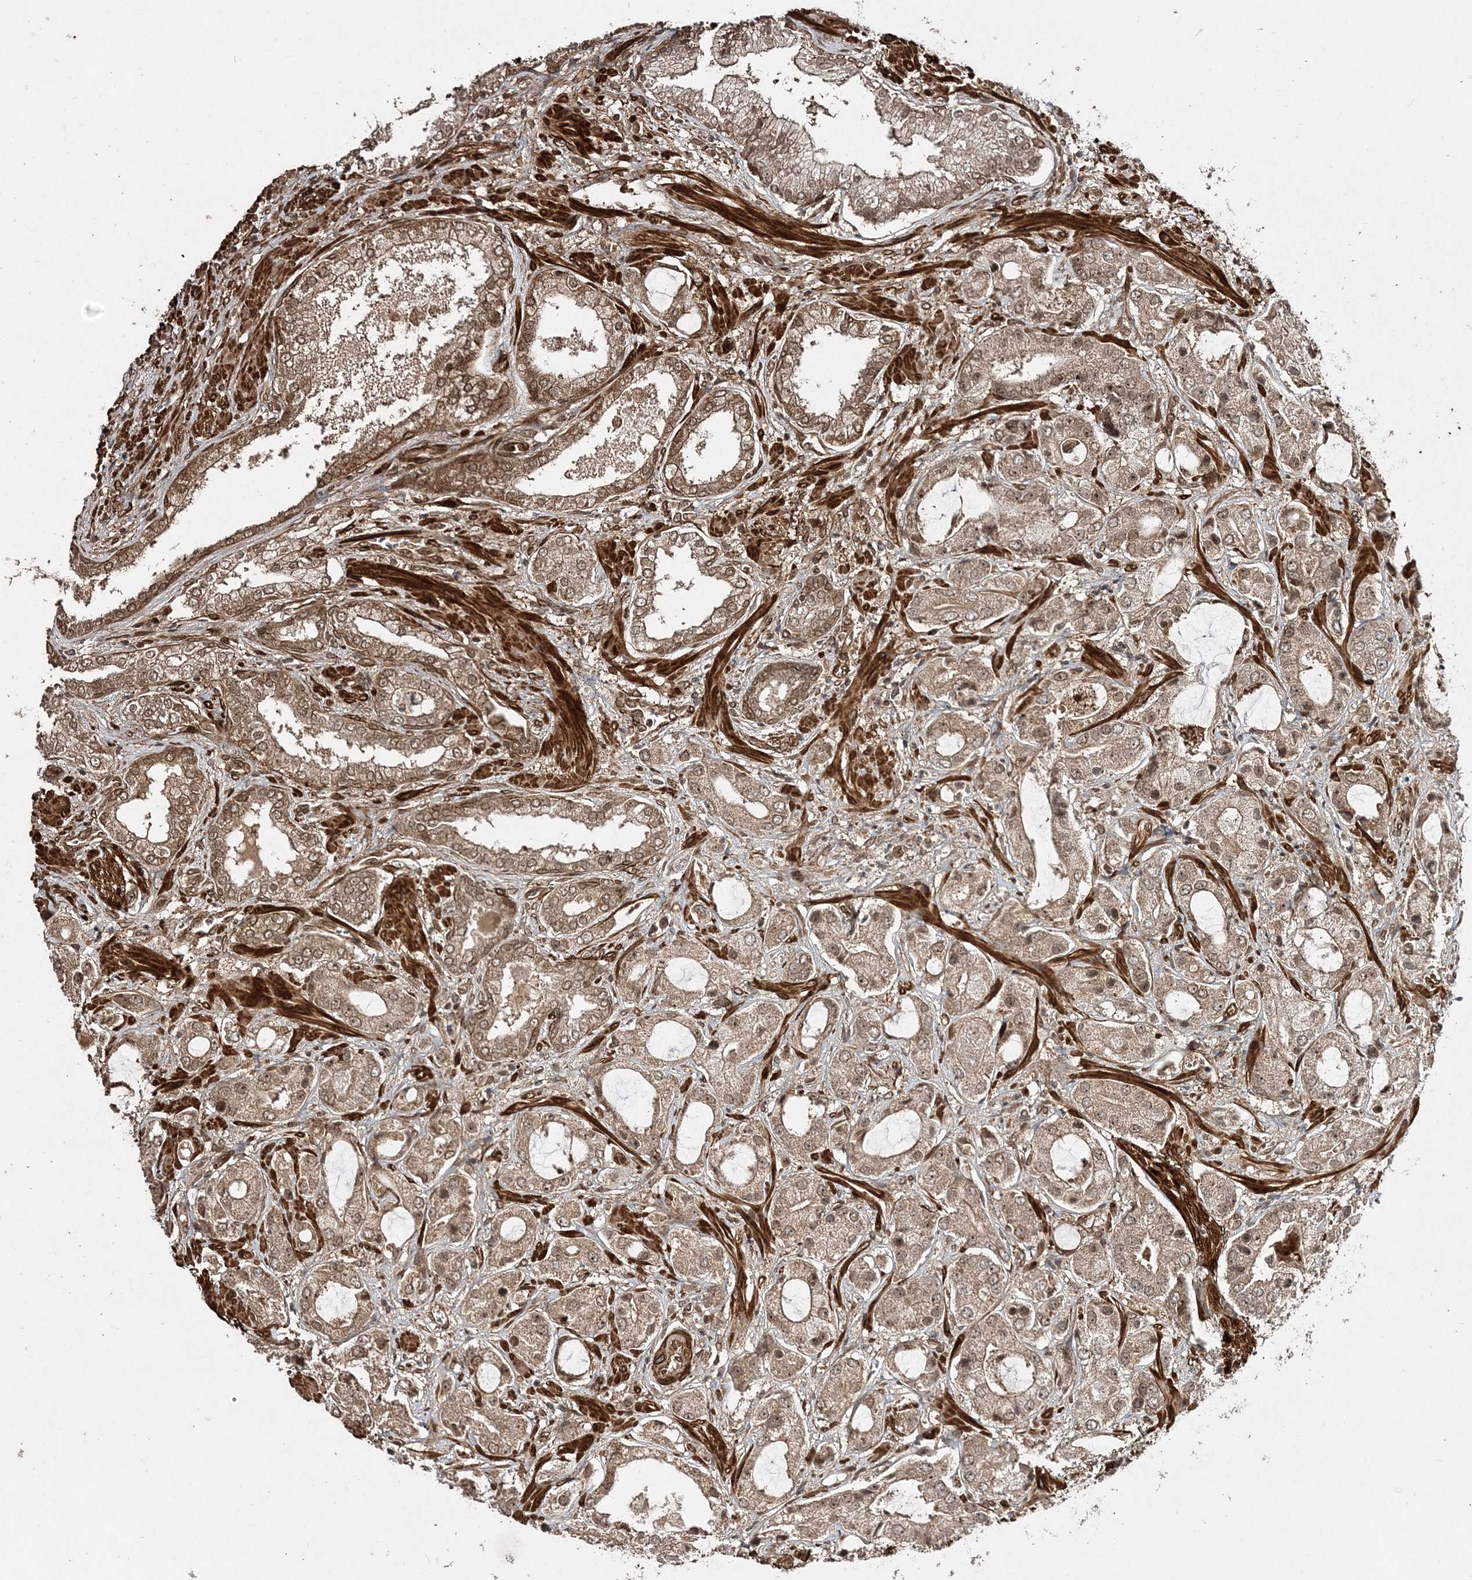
{"staining": {"intensity": "moderate", "quantity": ">75%", "location": "cytoplasmic/membranous,nuclear"}, "tissue": "prostate cancer", "cell_type": "Tumor cells", "image_type": "cancer", "snomed": [{"axis": "morphology", "description": "Adenocarcinoma, High grade"}, {"axis": "topography", "description": "Prostate"}], "caption": "Tumor cells demonstrate medium levels of moderate cytoplasmic/membranous and nuclear staining in about >75% of cells in human prostate cancer (adenocarcinoma (high-grade)). Nuclei are stained in blue.", "gene": "ETAA1", "patient": {"sex": "male", "age": 59}}